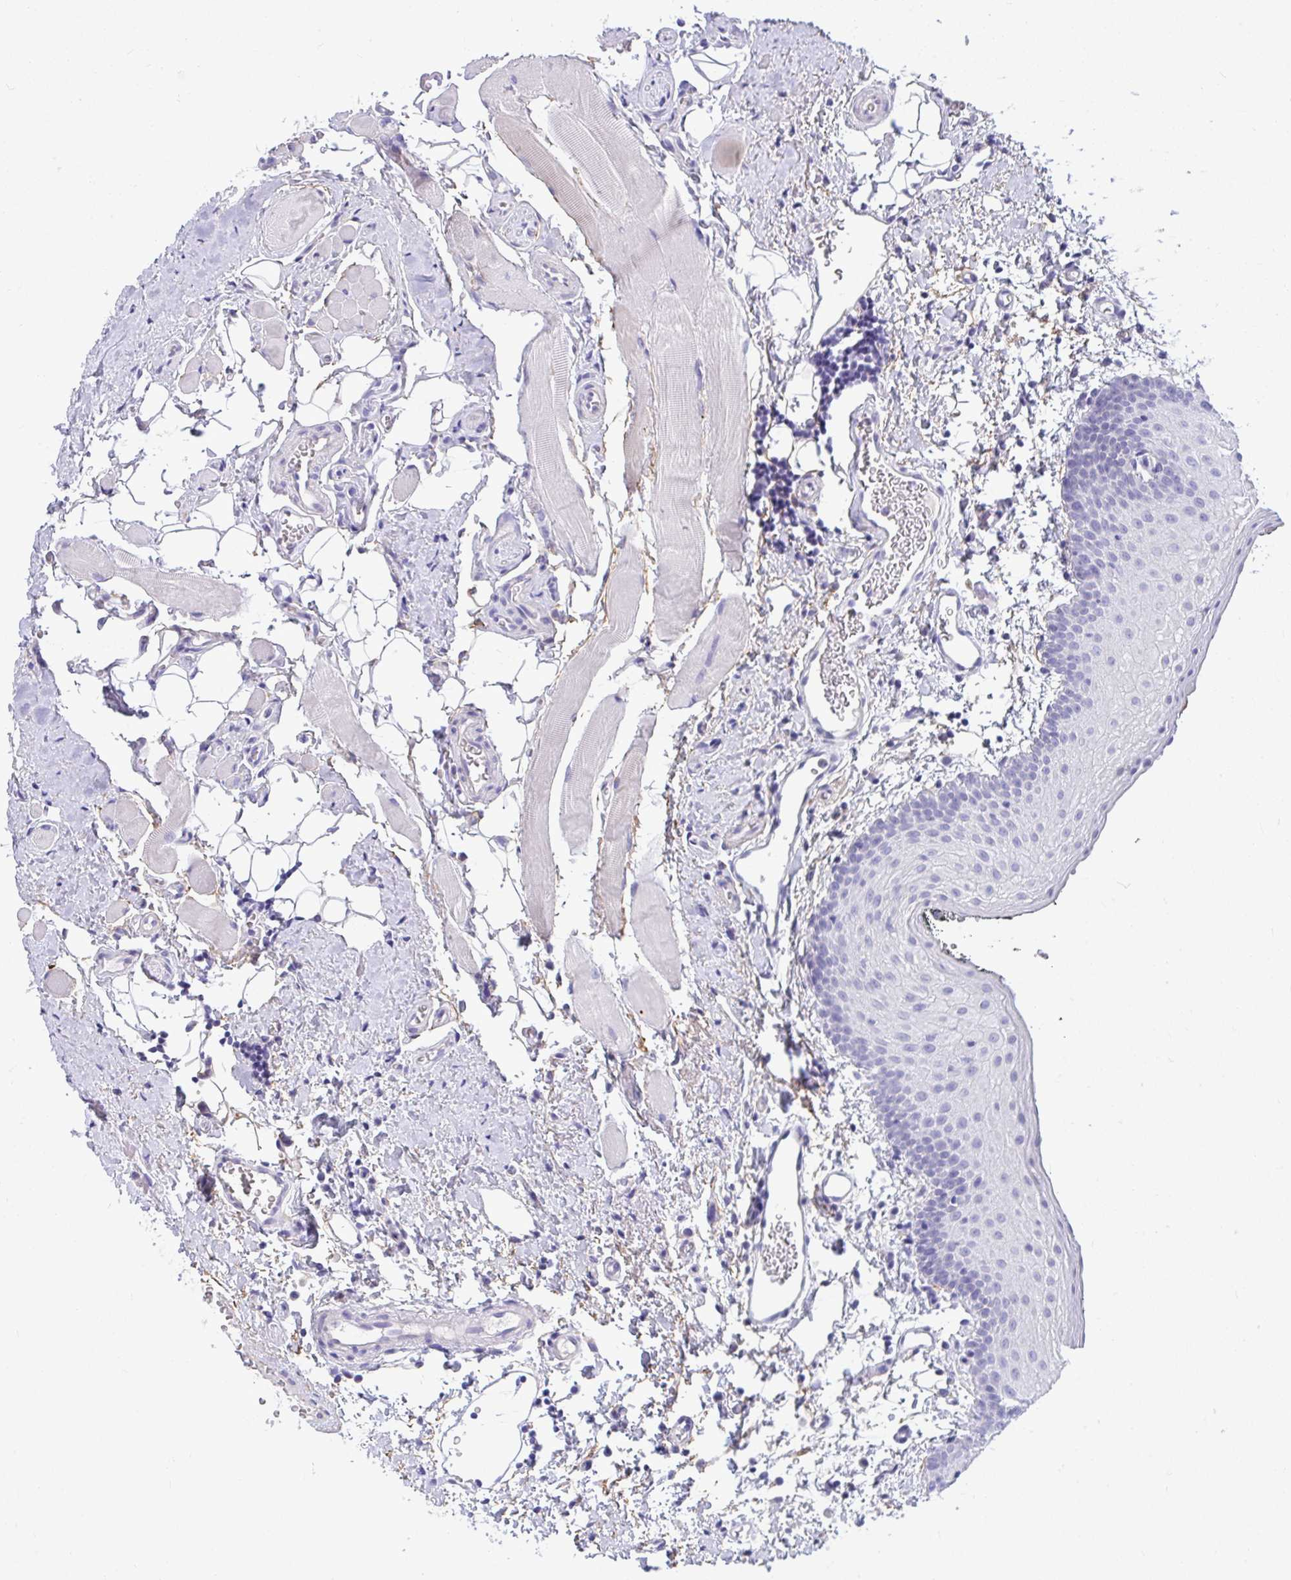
{"staining": {"intensity": "negative", "quantity": "none", "location": "none"}, "tissue": "oral mucosa", "cell_type": "Squamous epithelial cells", "image_type": "normal", "snomed": [{"axis": "morphology", "description": "Normal tissue, NOS"}, {"axis": "morphology", "description": "Squamous cell carcinoma, NOS"}, {"axis": "topography", "description": "Oral tissue"}, {"axis": "topography", "description": "Head-Neck"}], "caption": "The immunohistochemistry photomicrograph has no significant positivity in squamous epithelial cells of oral mucosa.", "gene": "PIGZ", "patient": {"sex": "male", "age": 58}}